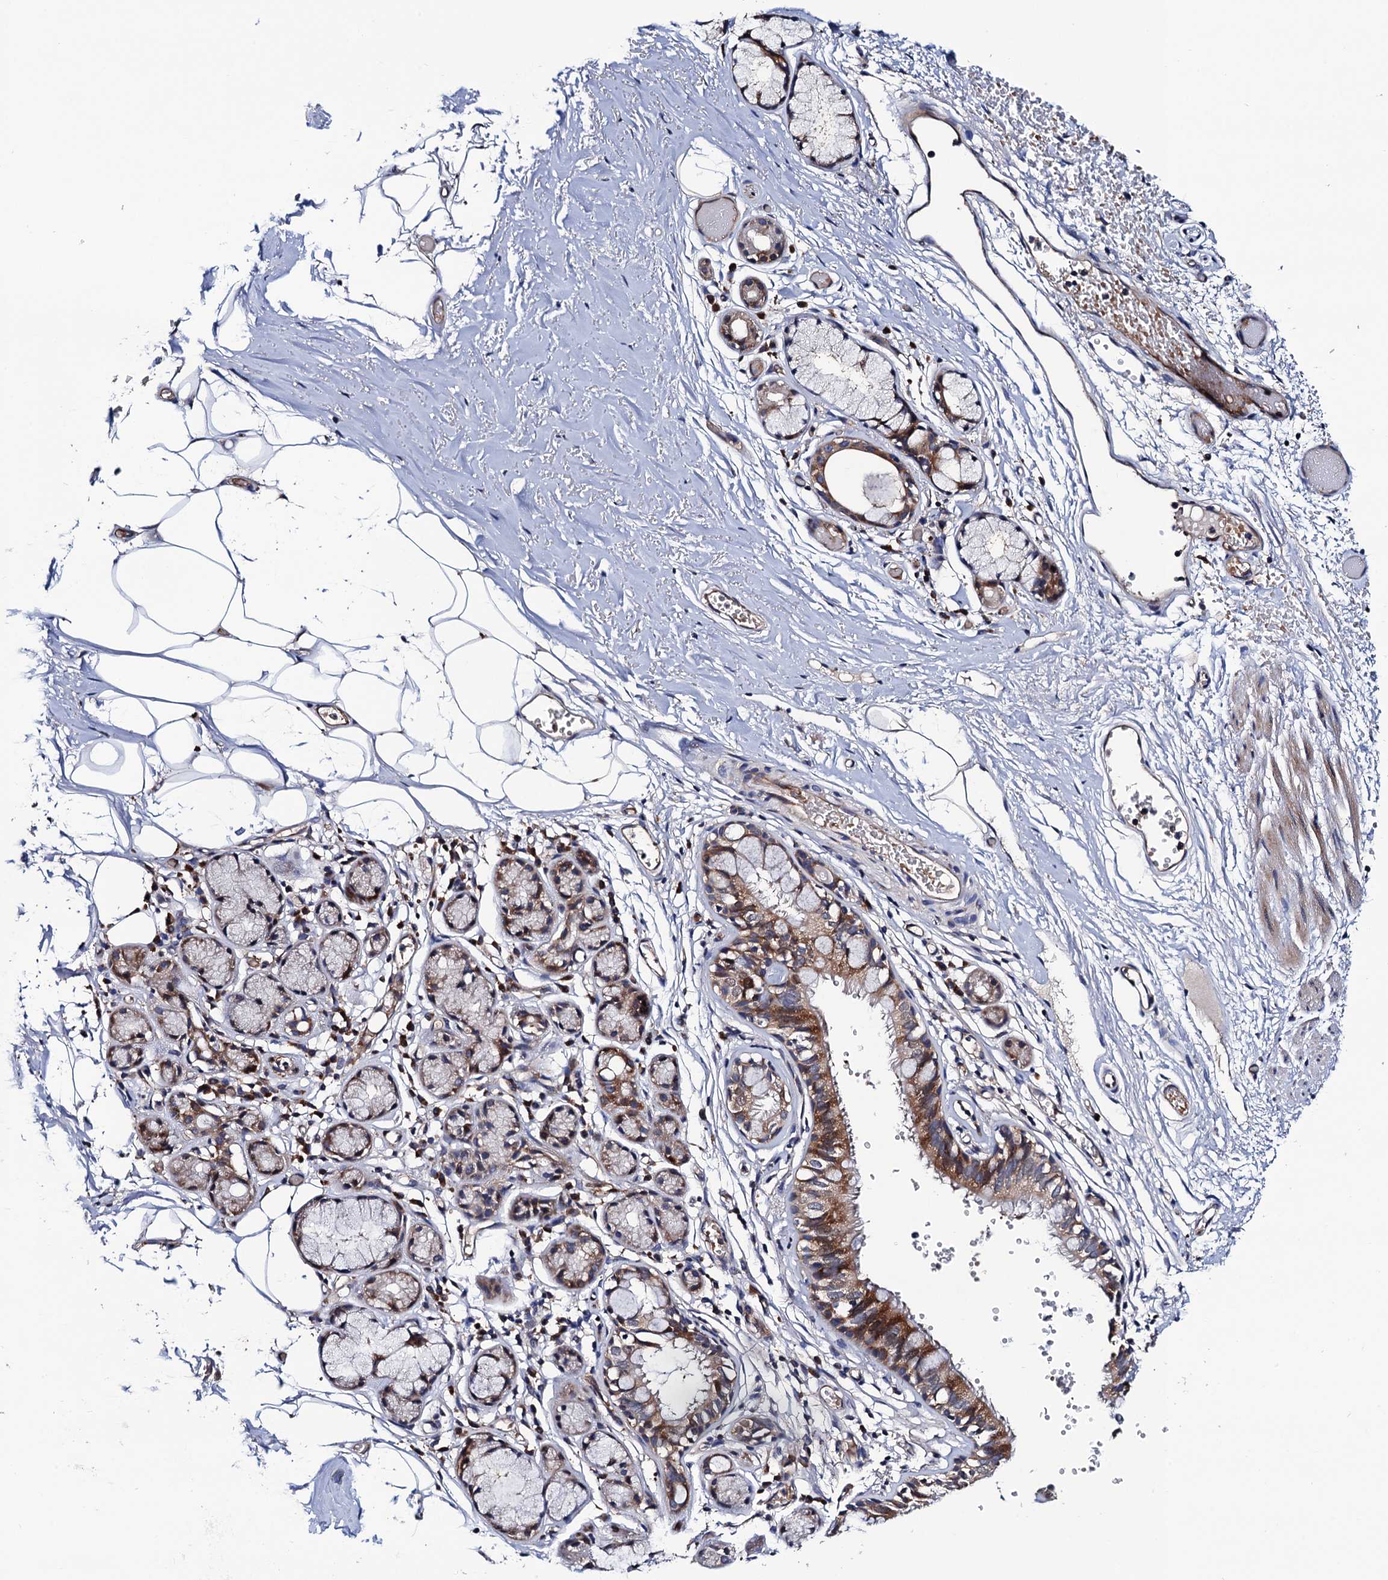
{"staining": {"intensity": "moderate", "quantity": "25%-75%", "location": "cytoplasmic/membranous"}, "tissue": "bronchus", "cell_type": "Respiratory epithelial cells", "image_type": "normal", "snomed": [{"axis": "morphology", "description": "Normal tissue, NOS"}, {"axis": "topography", "description": "Bronchus"}, {"axis": "topography", "description": "Lung"}], "caption": "Brown immunohistochemical staining in unremarkable human bronchus shows moderate cytoplasmic/membranous positivity in approximately 25%-75% of respiratory epithelial cells.", "gene": "TRMT112", "patient": {"sex": "male", "age": 56}}